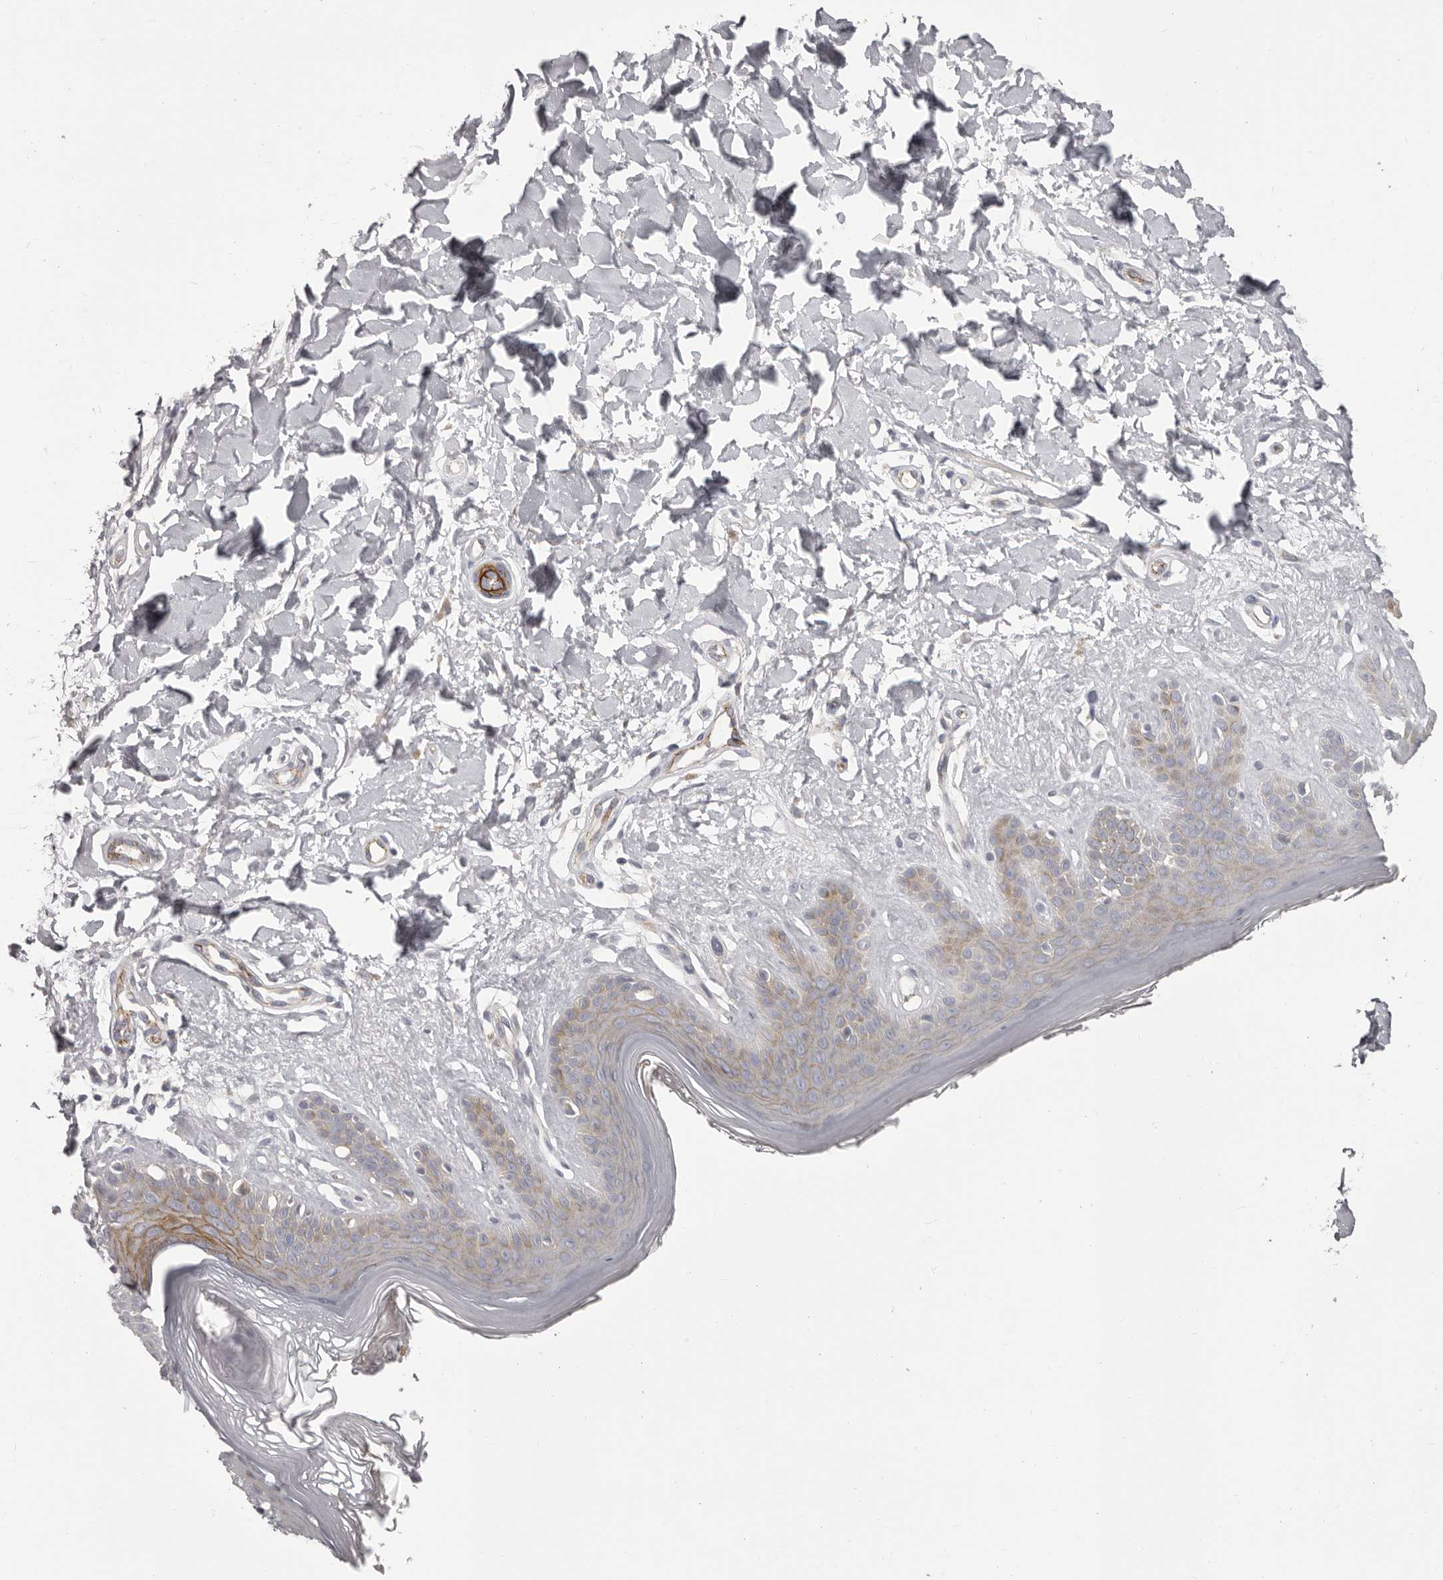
{"staining": {"intensity": "negative", "quantity": "none", "location": "none"}, "tissue": "skin", "cell_type": "Fibroblasts", "image_type": "normal", "snomed": [{"axis": "morphology", "description": "Normal tissue, NOS"}, {"axis": "topography", "description": "Skin"}], "caption": "DAB immunohistochemical staining of unremarkable human skin exhibits no significant staining in fibroblasts.", "gene": "OTUD3", "patient": {"sex": "female", "age": 64}}